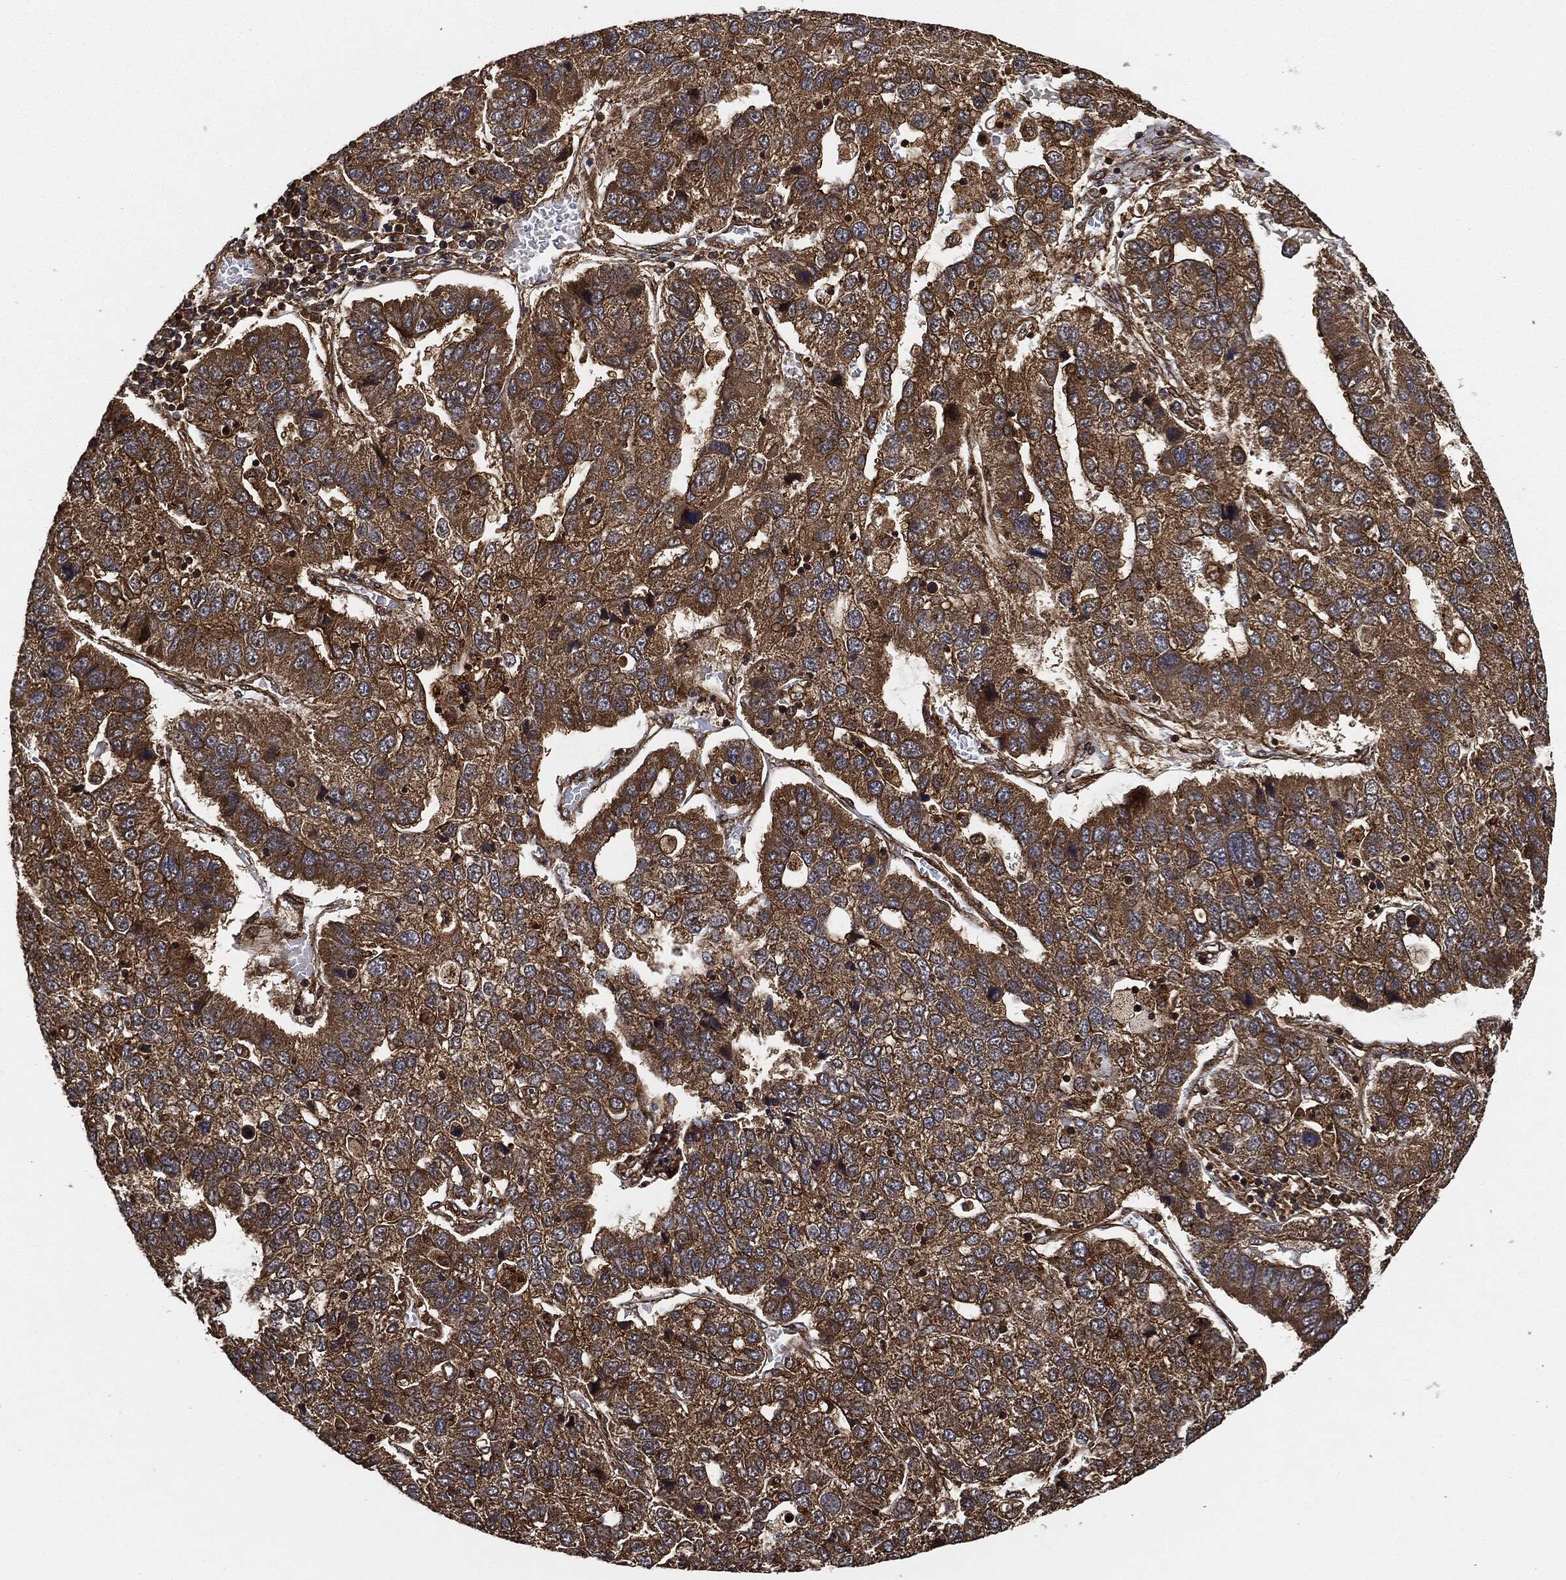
{"staining": {"intensity": "strong", "quantity": ">75%", "location": "cytoplasmic/membranous"}, "tissue": "pancreatic cancer", "cell_type": "Tumor cells", "image_type": "cancer", "snomed": [{"axis": "morphology", "description": "Adenocarcinoma, NOS"}, {"axis": "topography", "description": "Pancreas"}], "caption": "This is an image of IHC staining of pancreatic adenocarcinoma, which shows strong expression in the cytoplasmic/membranous of tumor cells.", "gene": "CEP290", "patient": {"sex": "female", "age": 61}}